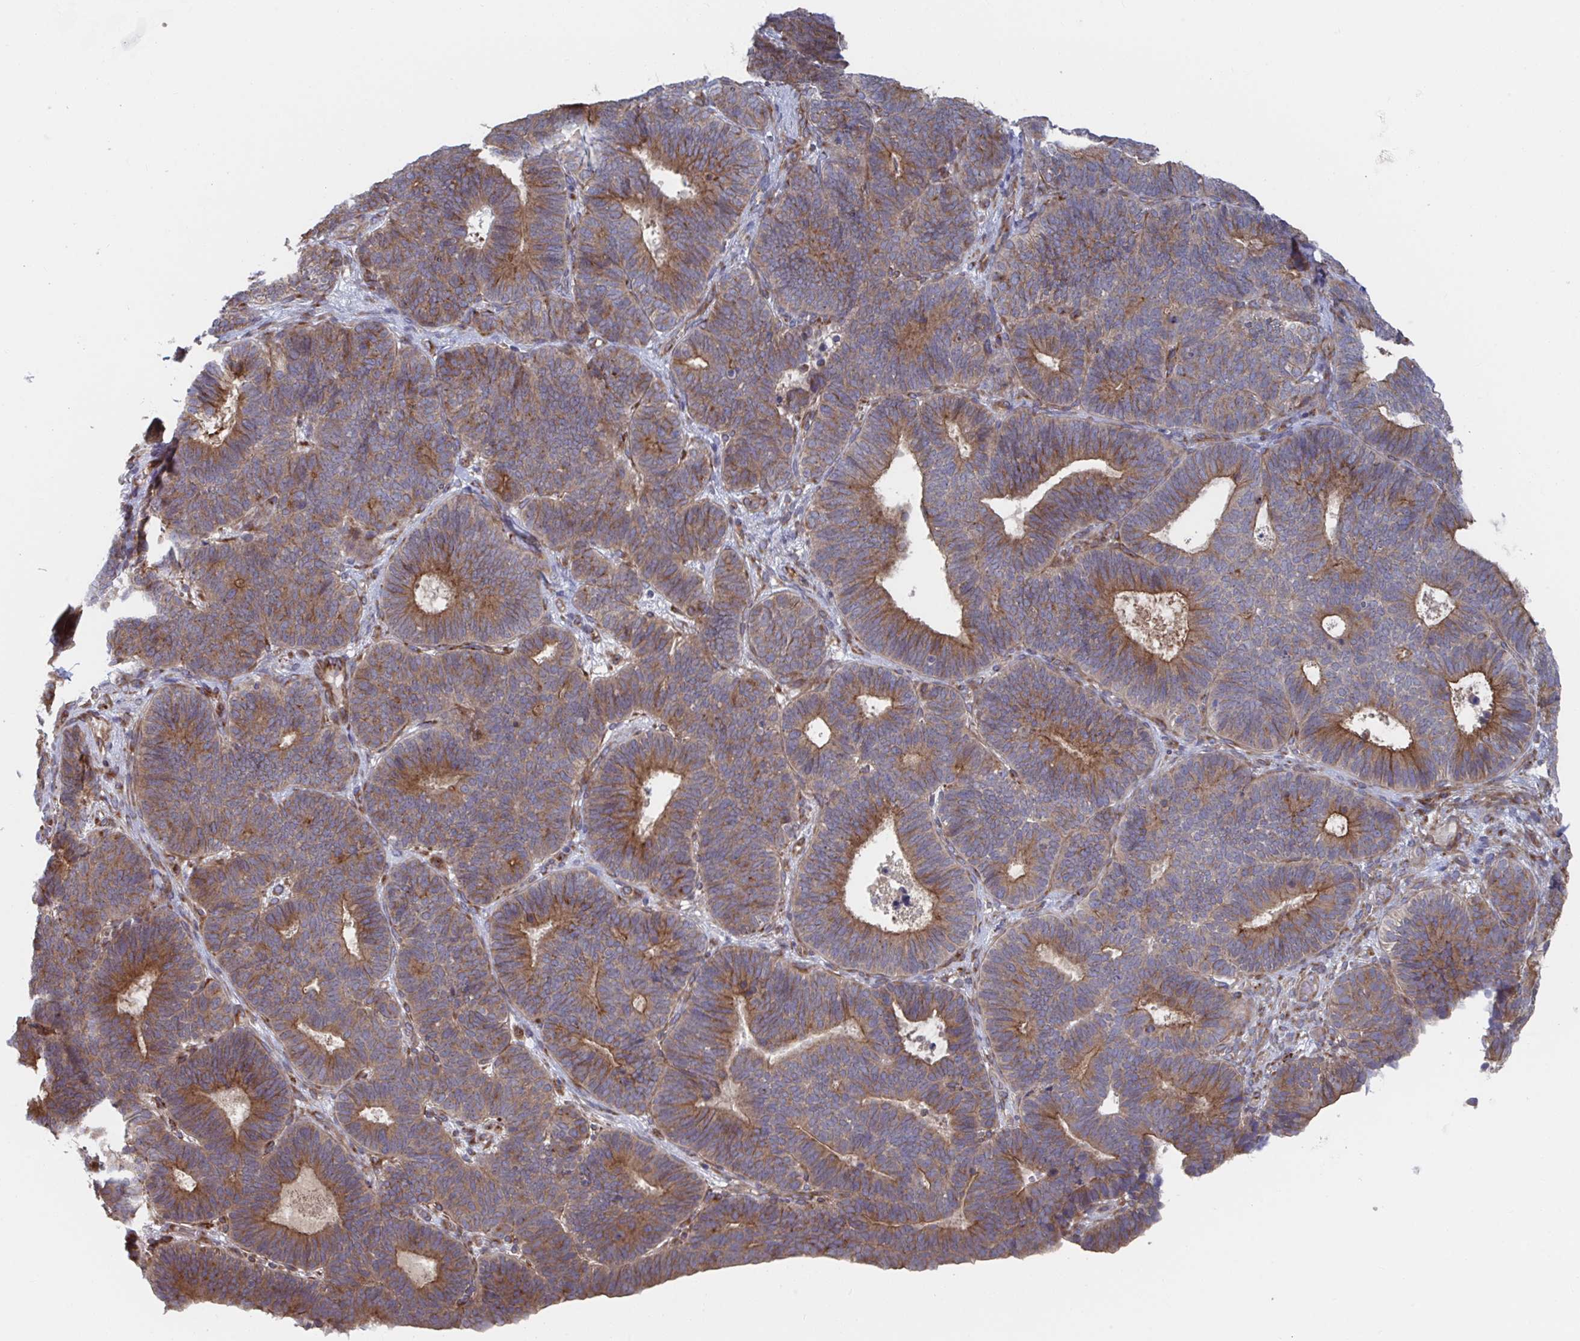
{"staining": {"intensity": "moderate", "quantity": ">75%", "location": "cytoplasmic/membranous"}, "tissue": "endometrial cancer", "cell_type": "Tumor cells", "image_type": "cancer", "snomed": [{"axis": "morphology", "description": "Adenocarcinoma, NOS"}, {"axis": "topography", "description": "Endometrium"}], "caption": "Immunohistochemistry histopathology image of neoplastic tissue: human endometrial cancer stained using immunohistochemistry (IHC) demonstrates medium levels of moderate protein expression localized specifically in the cytoplasmic/membranous of tumor cells, appearing as a cytoplasmic/membranous brown color.", "gene": "FJX1", "patient": {"sex": "female", "age": 70}}